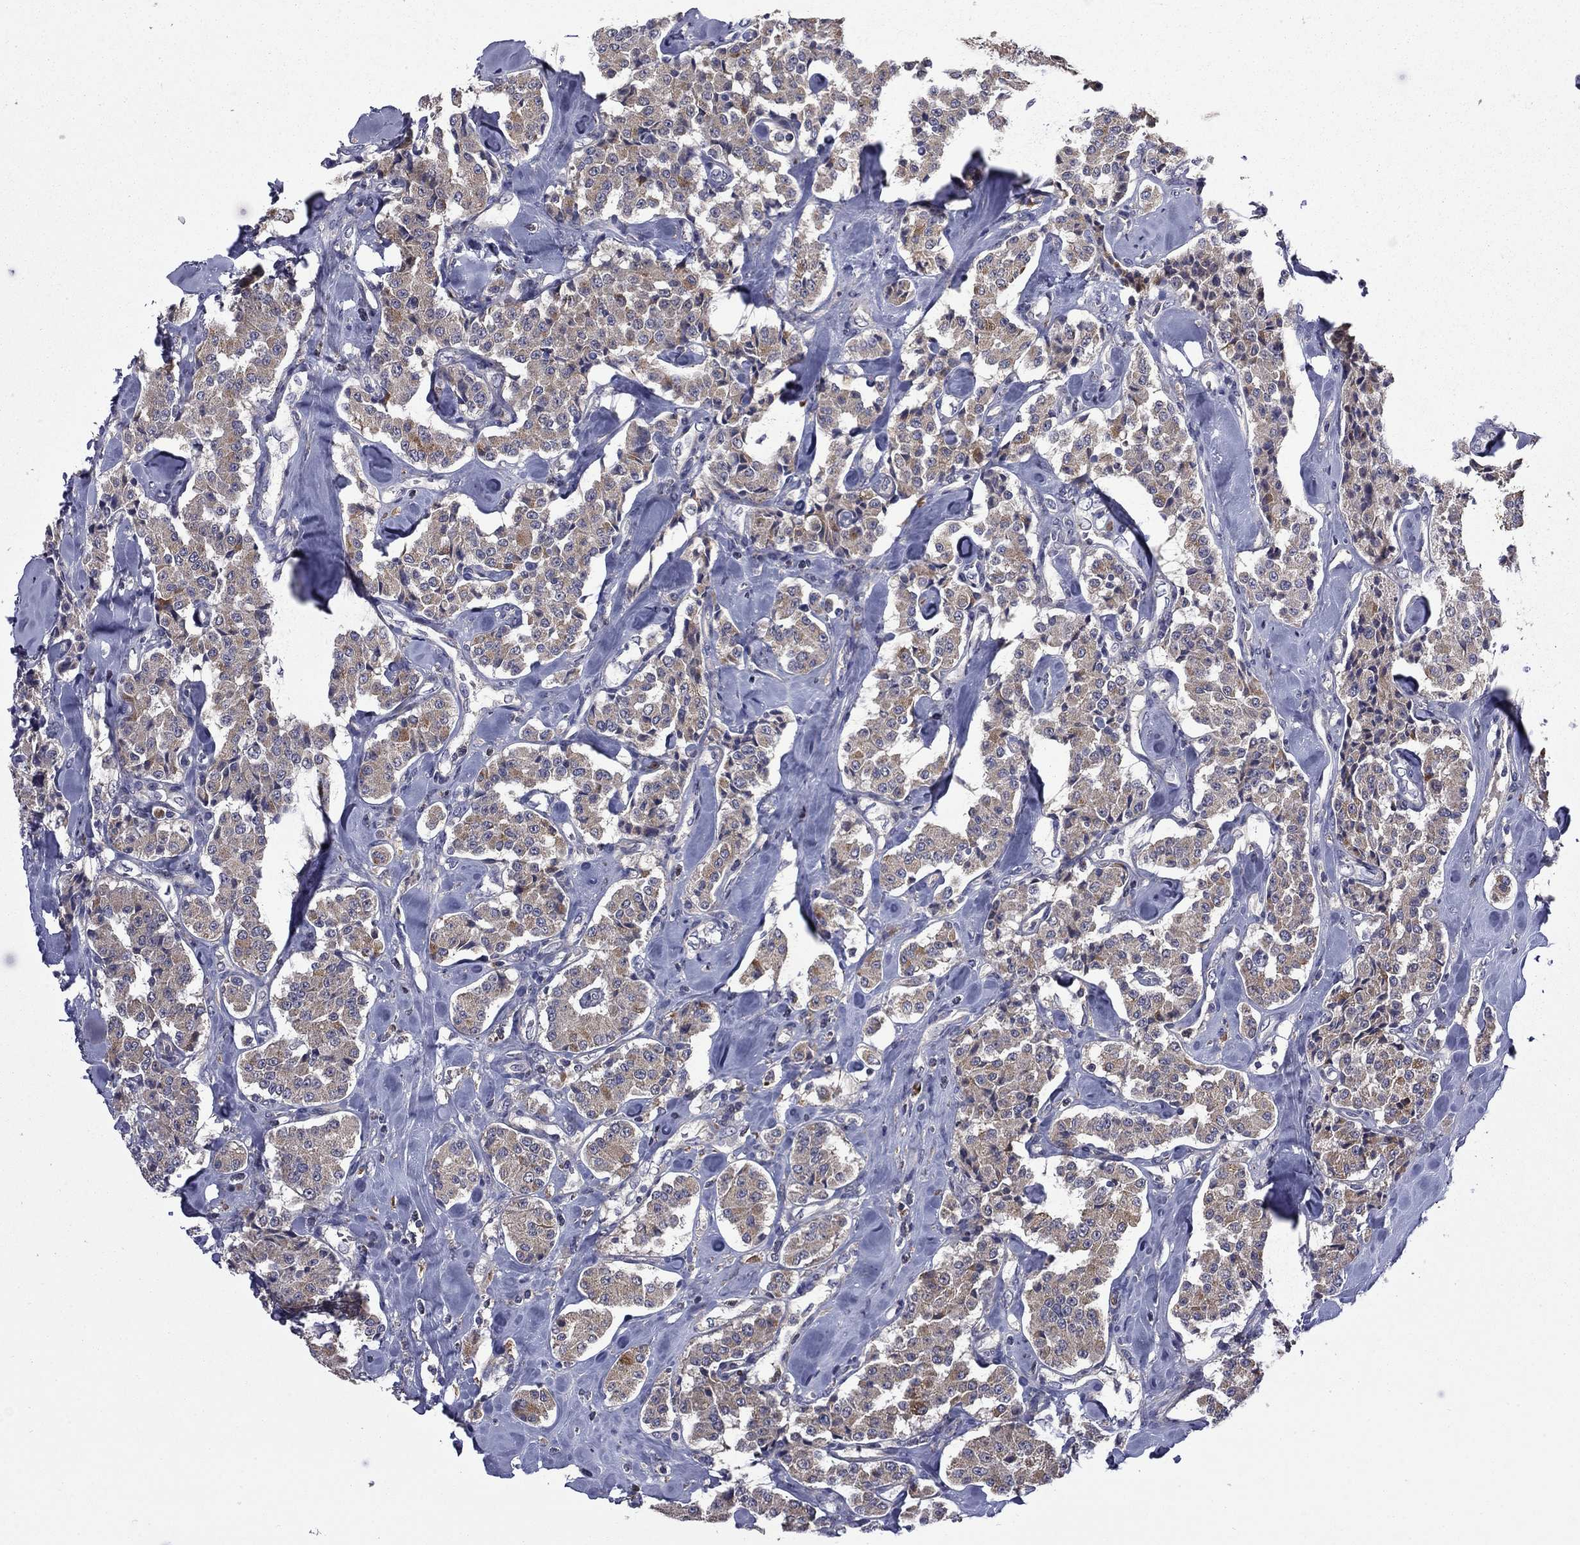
{"staining": {"intensity": "weak", "quantity": "<25%", "location": "cytoplasmic/membranous"}, "tissue": "carcinoid", "cell_type": "Tumor cells", "image_type": "cancer", "snomed": [{"axis": "morphology", "description": "Carcinoid, malignant, NOS"}, {"axis": "topography", "description": "Pancreas"}], "caption": "Malignant carcinoid was stained to show a protein in brown. There is no significant positivity in tumor cells.", "gene": "CEACAM7", "patient": {"sex": "male", "age": 41}}